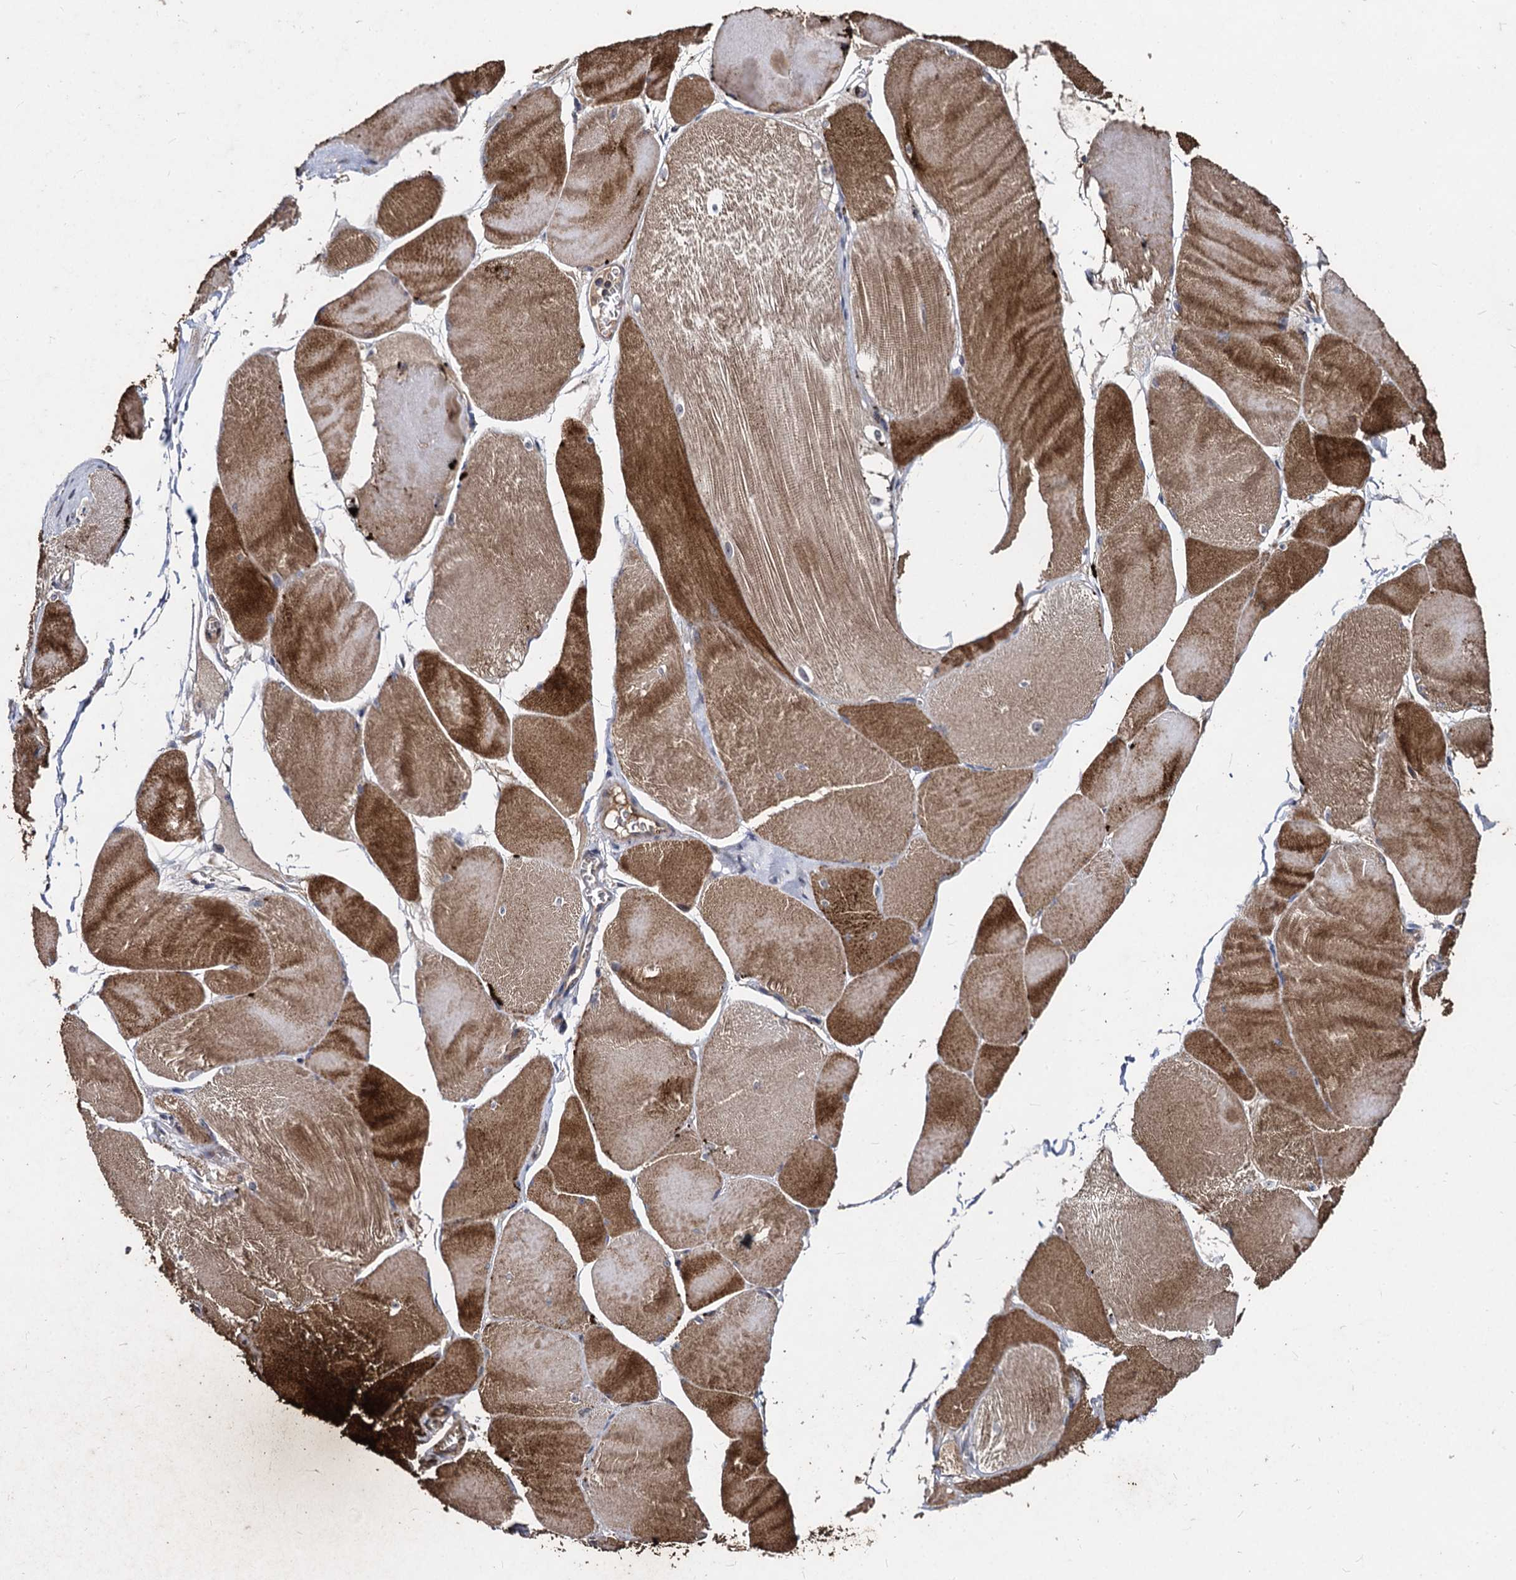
{"staining": {"intensity": "strong", "quantity": ">75%", "location": "cytoplasmic/membranous"}, "tissue": "skeletal muscle", "cell_type": "Myocytes", "image_type": "normal", "snomed": [{"axis": "morphology", "description": "Normal tissue, NOS"}, {"axis": "morphology", "description": "Basal cell carcinoma"}, {"axis": "topography", "description": "Skeletal muscle"}], "caption": "Immunohistochemistry (DAB) staining of benign skeletal muscle displays strong cytoplasmic/membranous protein expression in about >75% of myocytes. The staining was performed using DAB, with brown indicating positive protein expression. Nuclei are stained blue with hematoxylin.", "gene": "BCL2L2", "patient": {"sex": "female", "age": 64}}